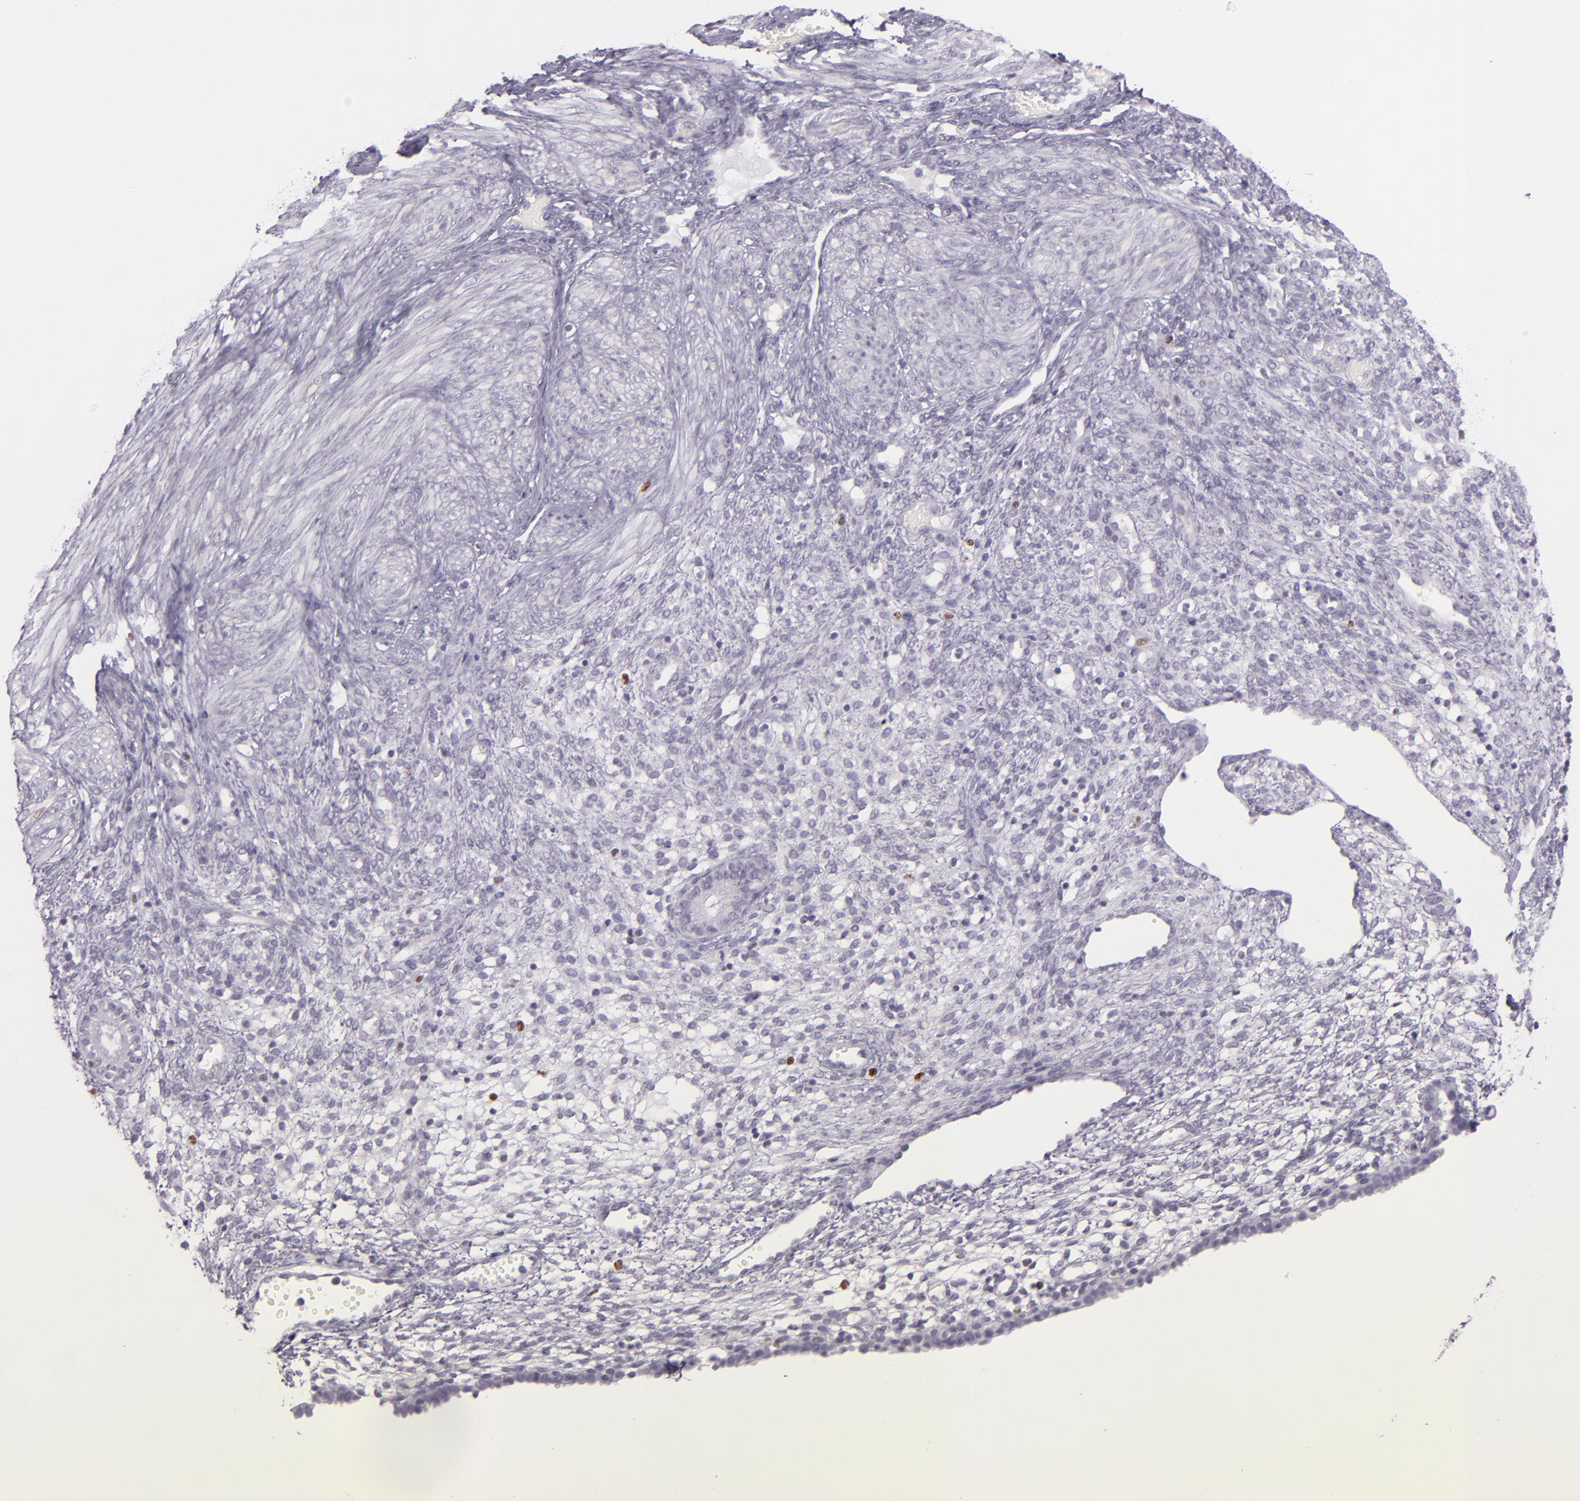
{"staining": {"intensity": "negative", "quantity": "none", "location": "none"}, "tissue": "endometrium", "cell_type": "Cells in endometrial stroma", "image_type": "normal", "snomed": [{"axis": "morphology", "description": "Normal tissue, NOS"}, {"axis": "topography", "description": "Endometrium"}], "caption": "Endometrium was stained to show a protein in brown. There is no significant positivity in cells in endometrial stroma. (DAB (3,3'-diaminobenzidine) immunohistochemistry (IHC), high magnification).", "gene": "MCM3", "patient": {"sex": "female", "age": 72}}